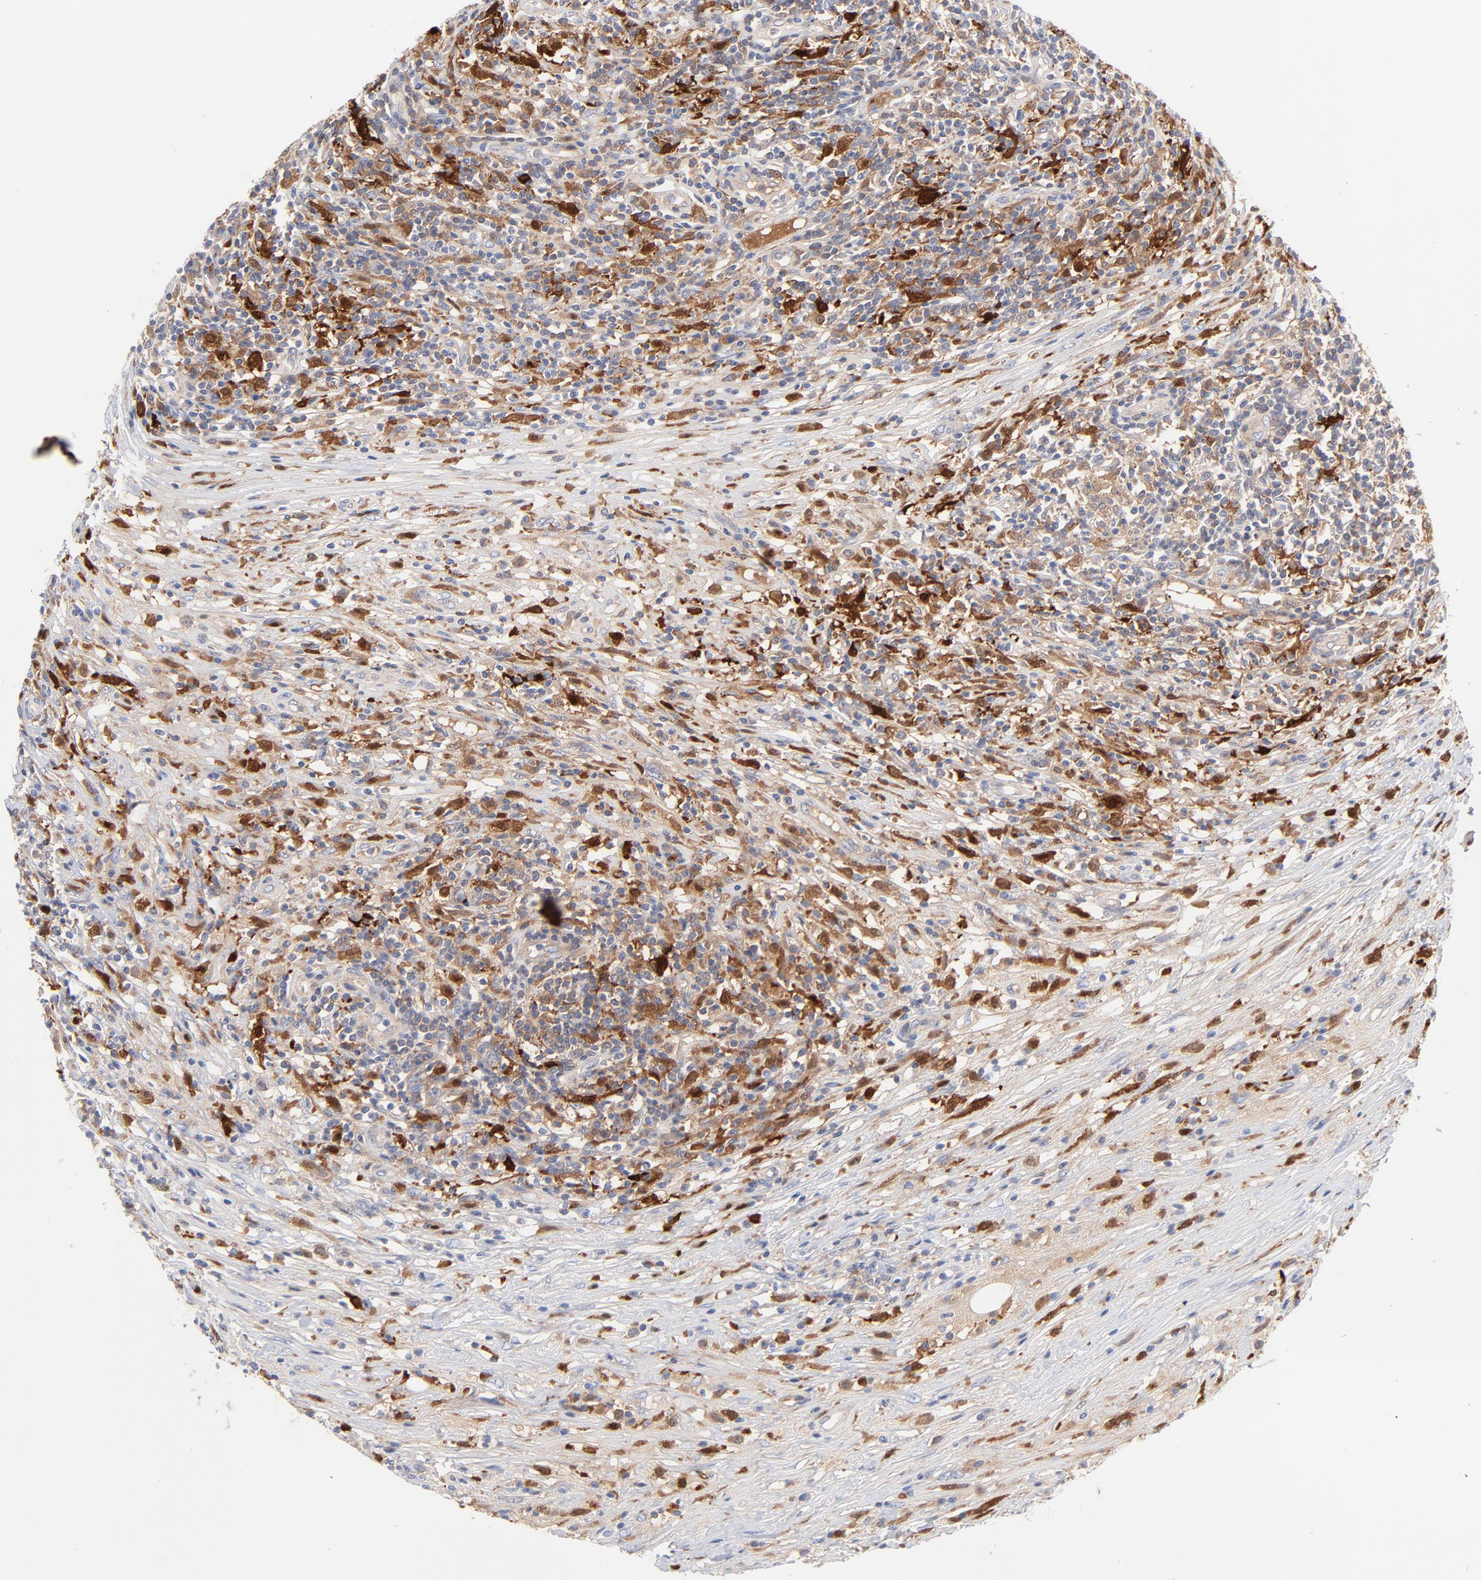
{"staining": {"intensity": "strong", "quantity": "<25%", "location": "cytoplasmic/membranous"}, "tissue": "lymphoma", "cell_type": "Tumor cells", "image_type": "cancer", "snomed": [{"axis": "morphology", "description": "Malignant lymphoma, non-Hodgkin's type, High grade"}, {"axis": "topography", "description": "Lymph node"}], "caption": "The histopathology image exhibits staining of lymphoma, revealing strong cytoplasmic/membranous protein positivity (brown color) within tumor cells. The protein is shown in brown color, while the nuclei are stained blue.", "gene": "IFIT2", "patient": {"sex": "female", "age": 84}}